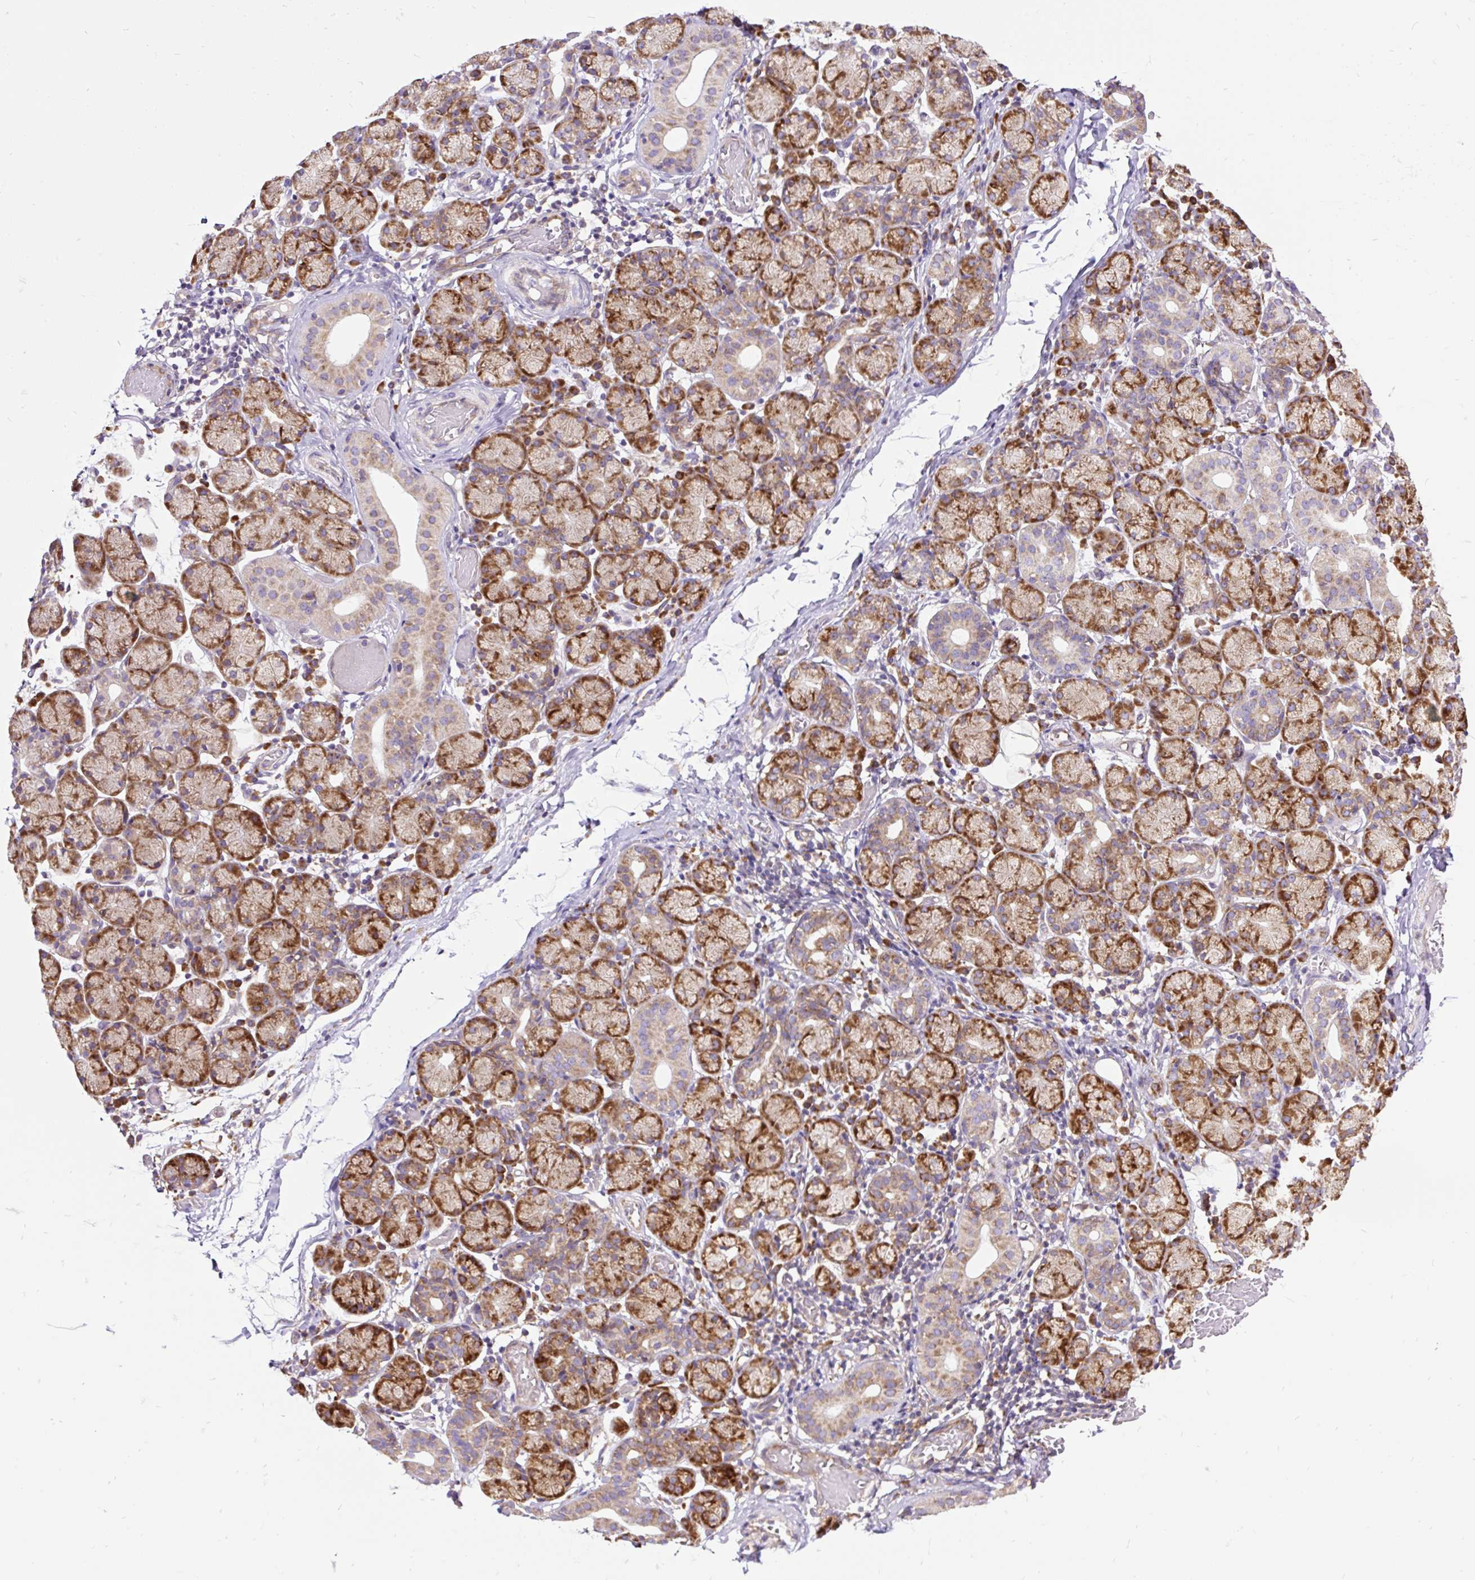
{"staining": {"intensity": "moderate", "quantity": ">75%", "location": "cytoplasmic/membranous"}, "tissue": "salivary gland", "cell_type": "Glandular cells", "image_type": "normal", "snomed": [{"axis": "morphology", "description": "Normal tissue, NOS"}, {"axis": "topography", "description": "Salivary gland"}], "caption": "Salivary gland stained for a protein (brown) exhibits moderate cytoplasmic/membranous positive positivity in approximately >75% of glandular cells.", "gene": "RPS5", "patient": {"sex": "female", "age": 24}}